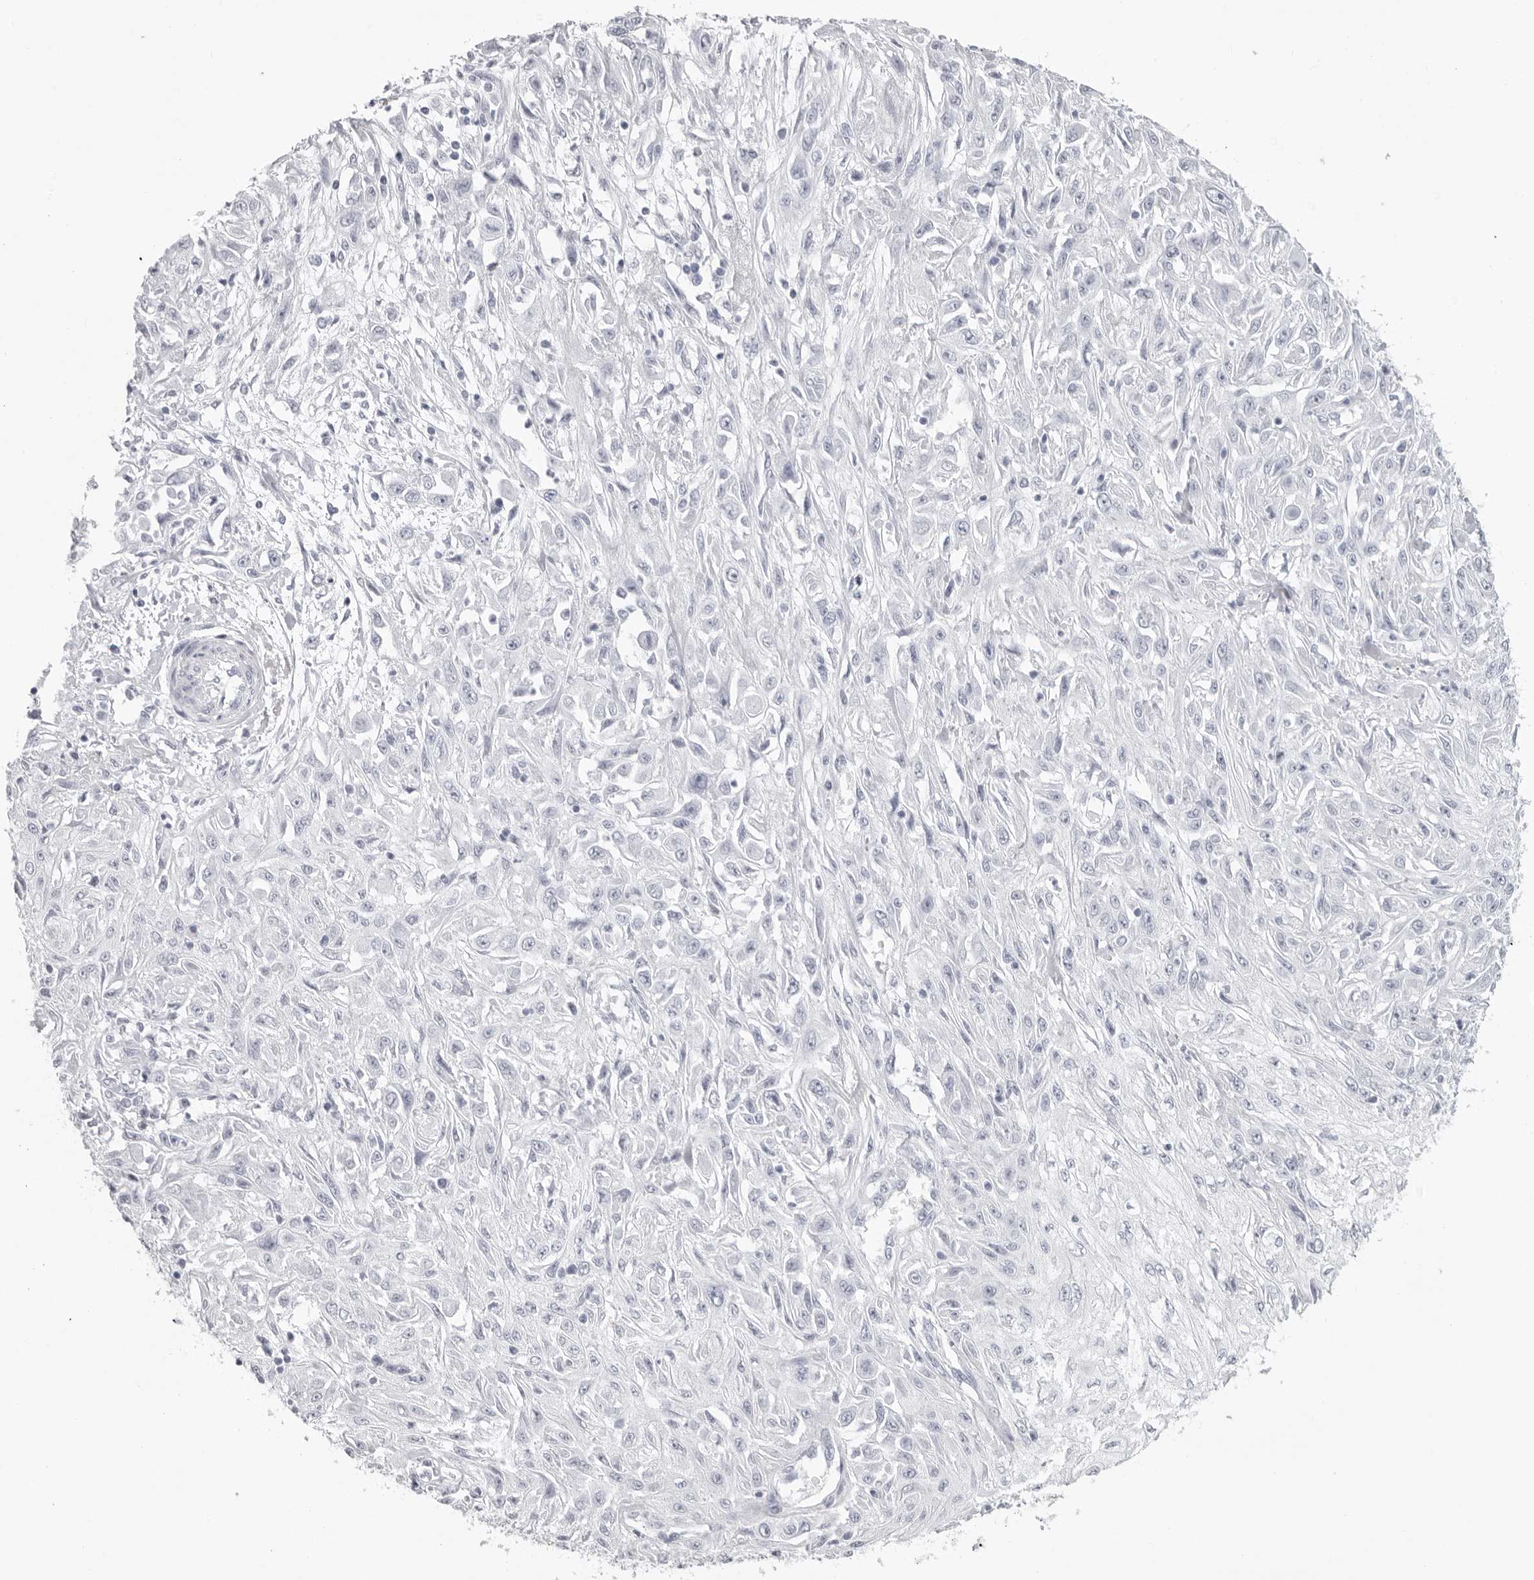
{"staining": {"intensity": "negative", "quantity": "none", "location": "none"}, "tissue": "skin cancer", "cell_type": "Tumor cells", "image_type": "cancer", "snomed": [{"axis": "morphology", "description": "Squamous cell carcinoma, NOS"}, {"axis": "morphology", "description": "Squamous cell carcinoma, metastatic, NOS"}, {"axis": "topography", "description": "Skin"}, {"axis": "topography", "description": "Lymph node"}], "caption": "Immunohistochemistry of human skin metastatic squamous cell carcinoma reveals no staining in tumor cells.", "gene": "KLK9", "patient": {"sex": "male", "age": 75}}